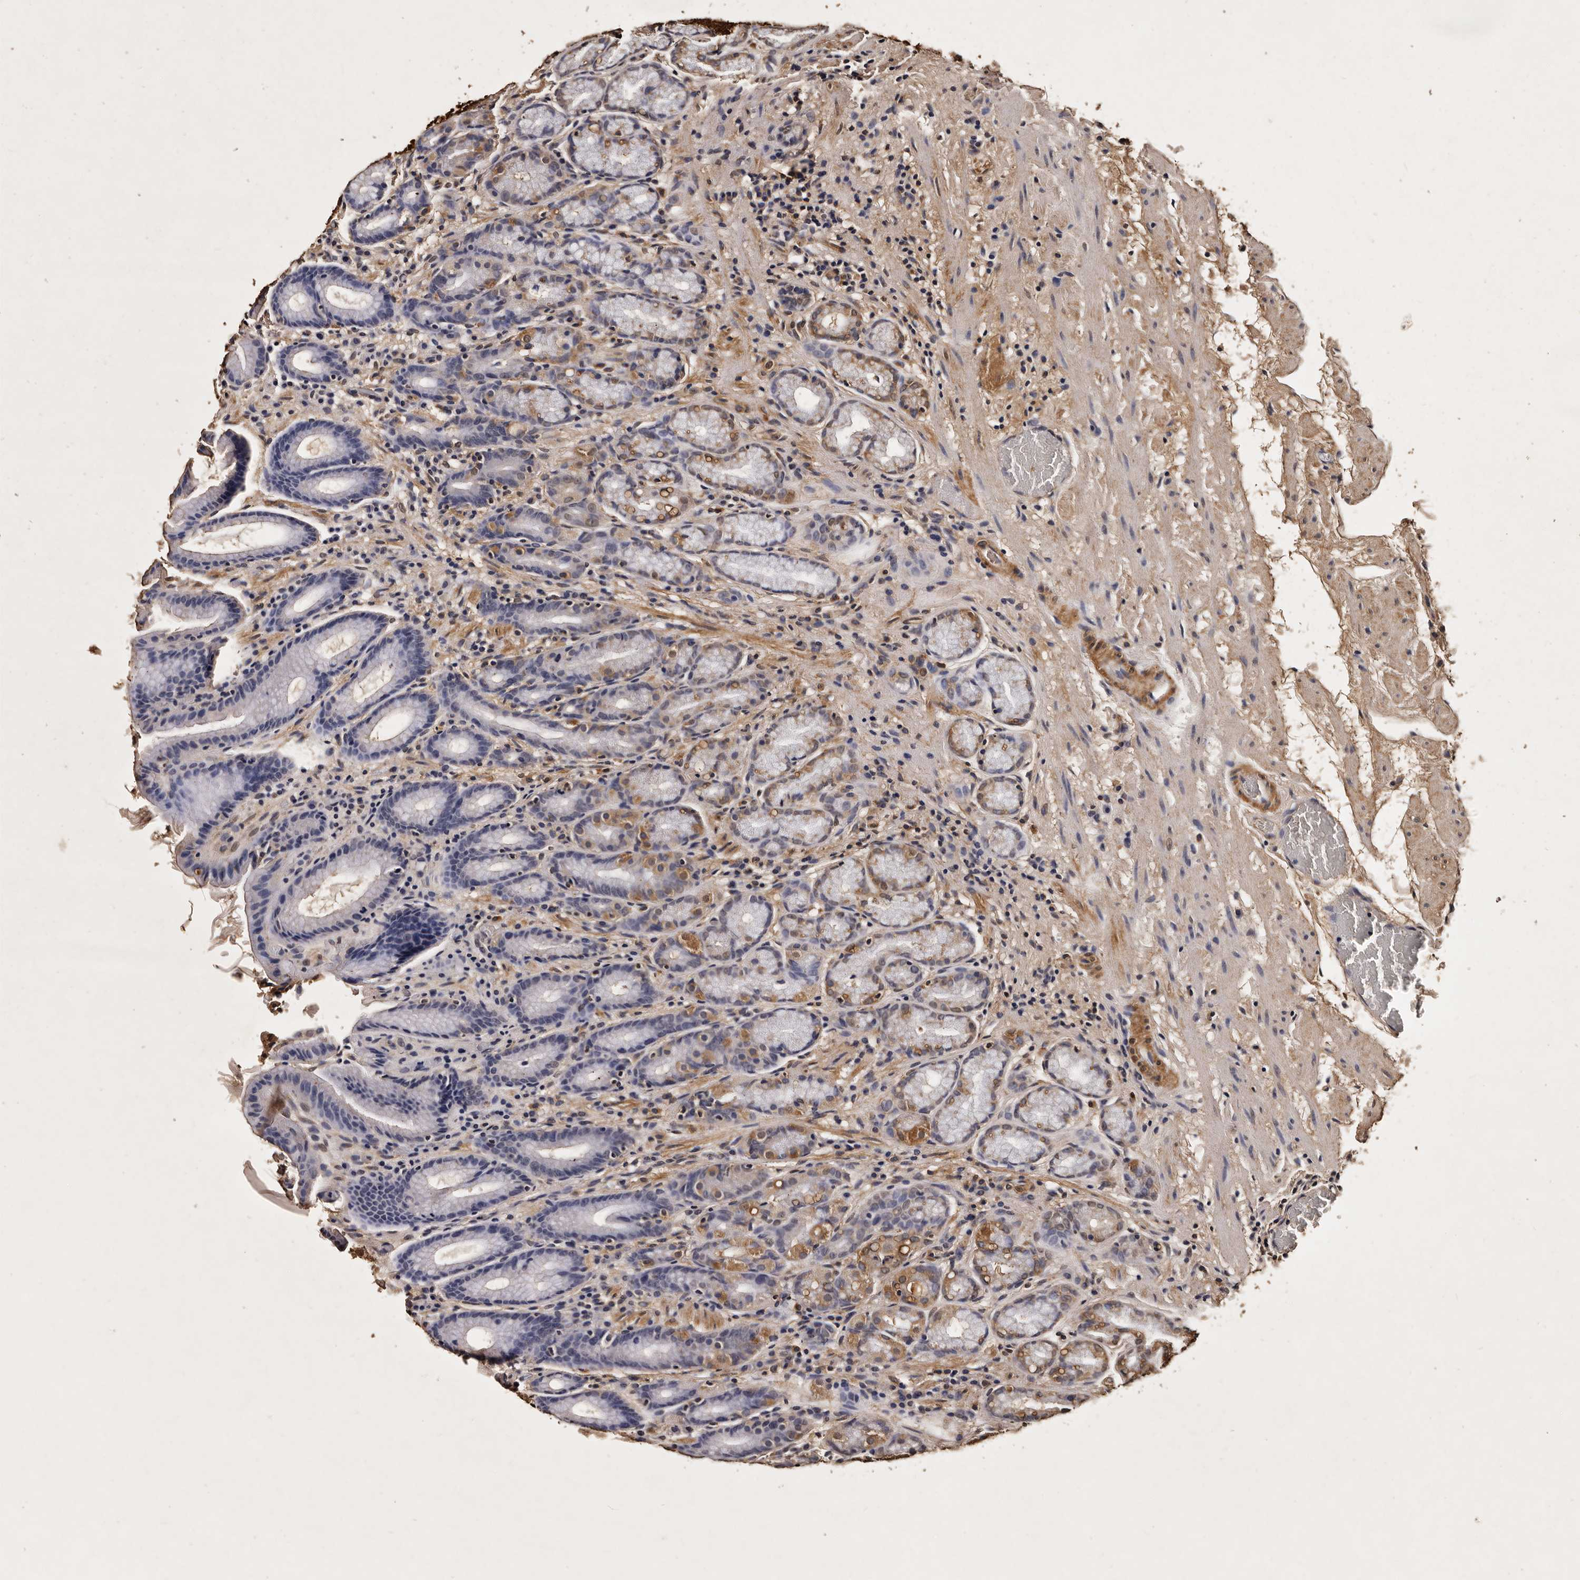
{"staining": {"intensity": "strong", "quantity": "25%-75%", "location": "cytoplasmic/membranous,nuclear"}, "tissue": "stomach", "cell_type": "Glandular cells", "image_type": "normal", "snomed": [{"axis": "morphology", "description": "Normal tissue, NOS"}, {"axis": "topography", "description": "Stomach"}], "caption": "Unremarkable stomach shows strong cytoplasmic/membranous,nuclear positivity in about 25%-75% of glandular cells, visualized by immunohistochemistry.", "gene": "PARS2", "patient": {"sex": "male", "age": 42}}